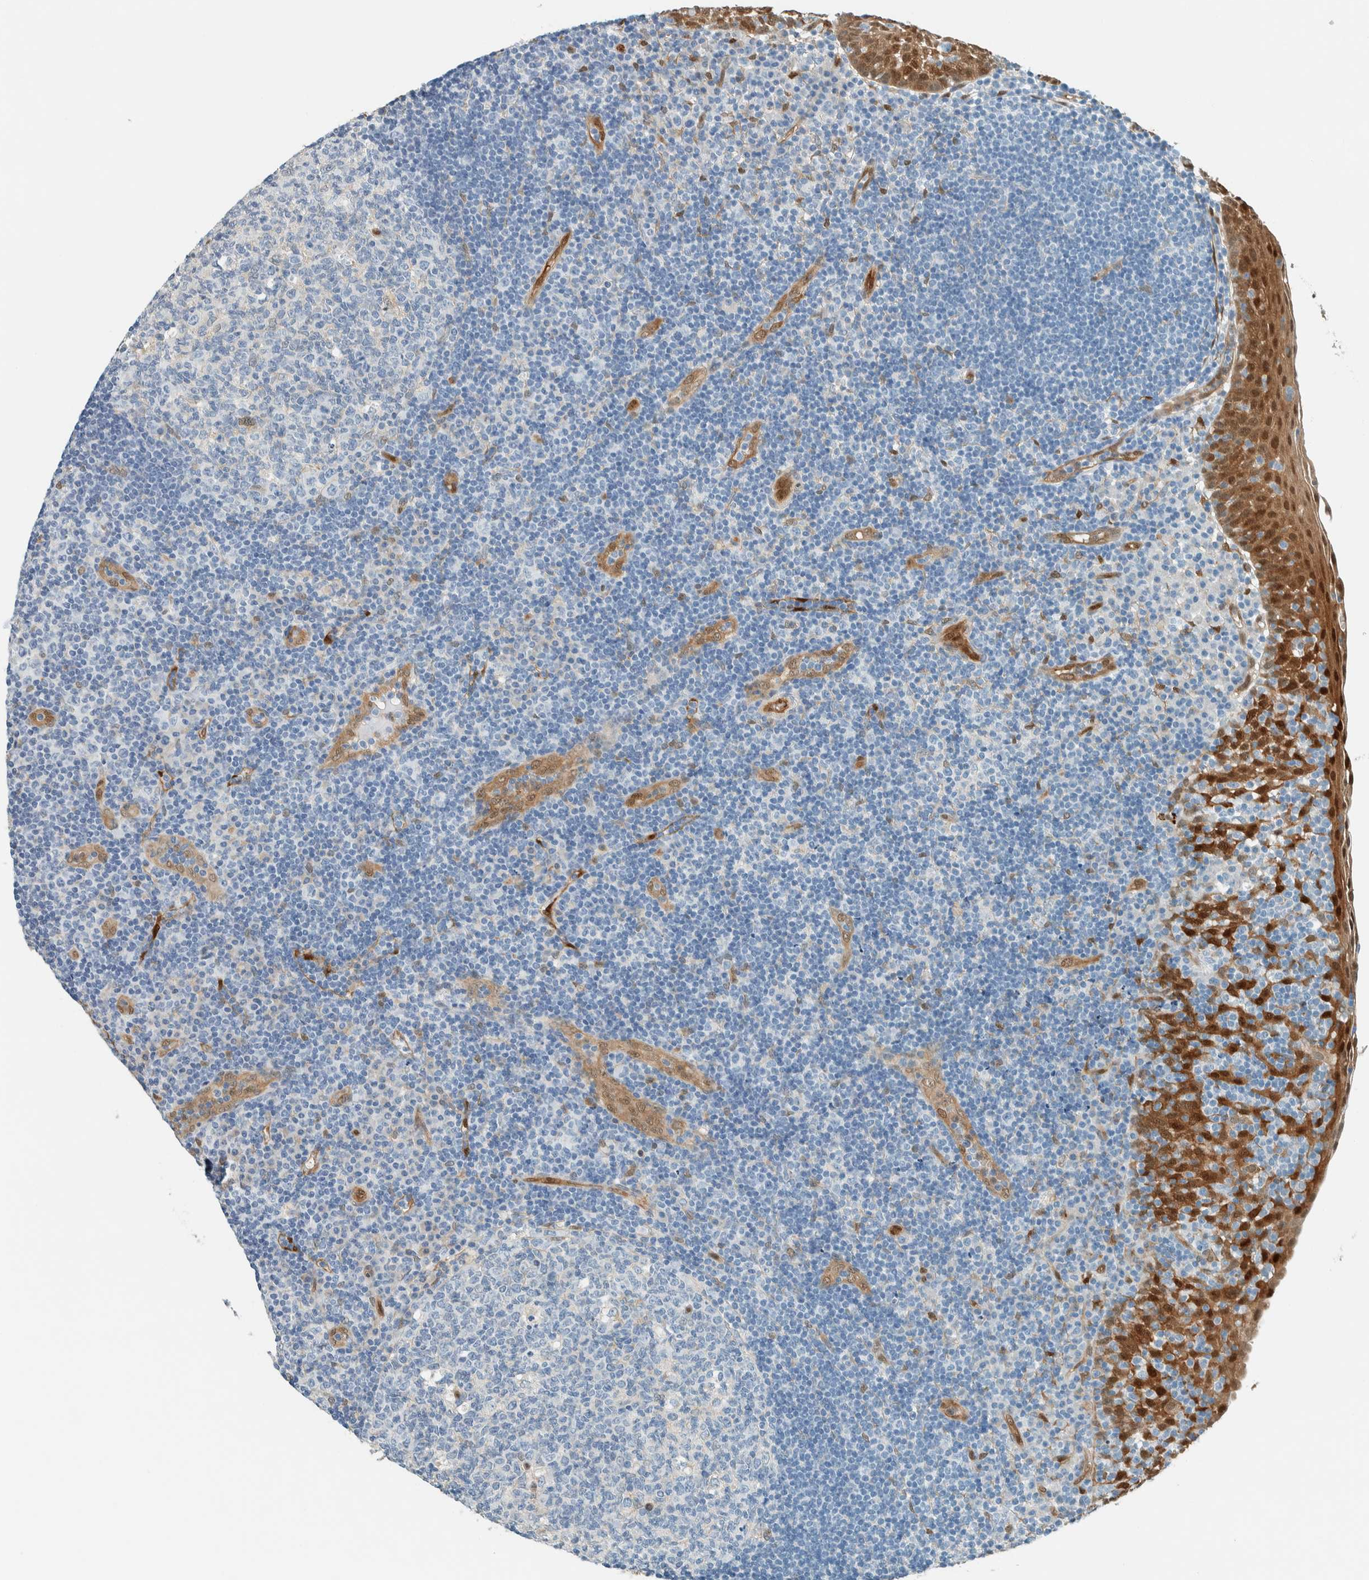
{"staining": {"intensity": "negative", "quantity": "none", "location": "none"}, "tissue": "tonsil", "cell_type": "Germinal center cells", "image_type": "normal", "snomed": [{"axis": "morphology", "description": "Normal tissue, NOS"}, {"axis": "topography", "description": "Tonsil"}], "caption": "Protein analysis of benign tonsil shows no significant staining in germinal center cells. (Brightfield microscopy of DAB immunohistochemistry (IHC) at high magnification).", "gene": "NXN", "patient": {"sex": "female", "age": 40}}